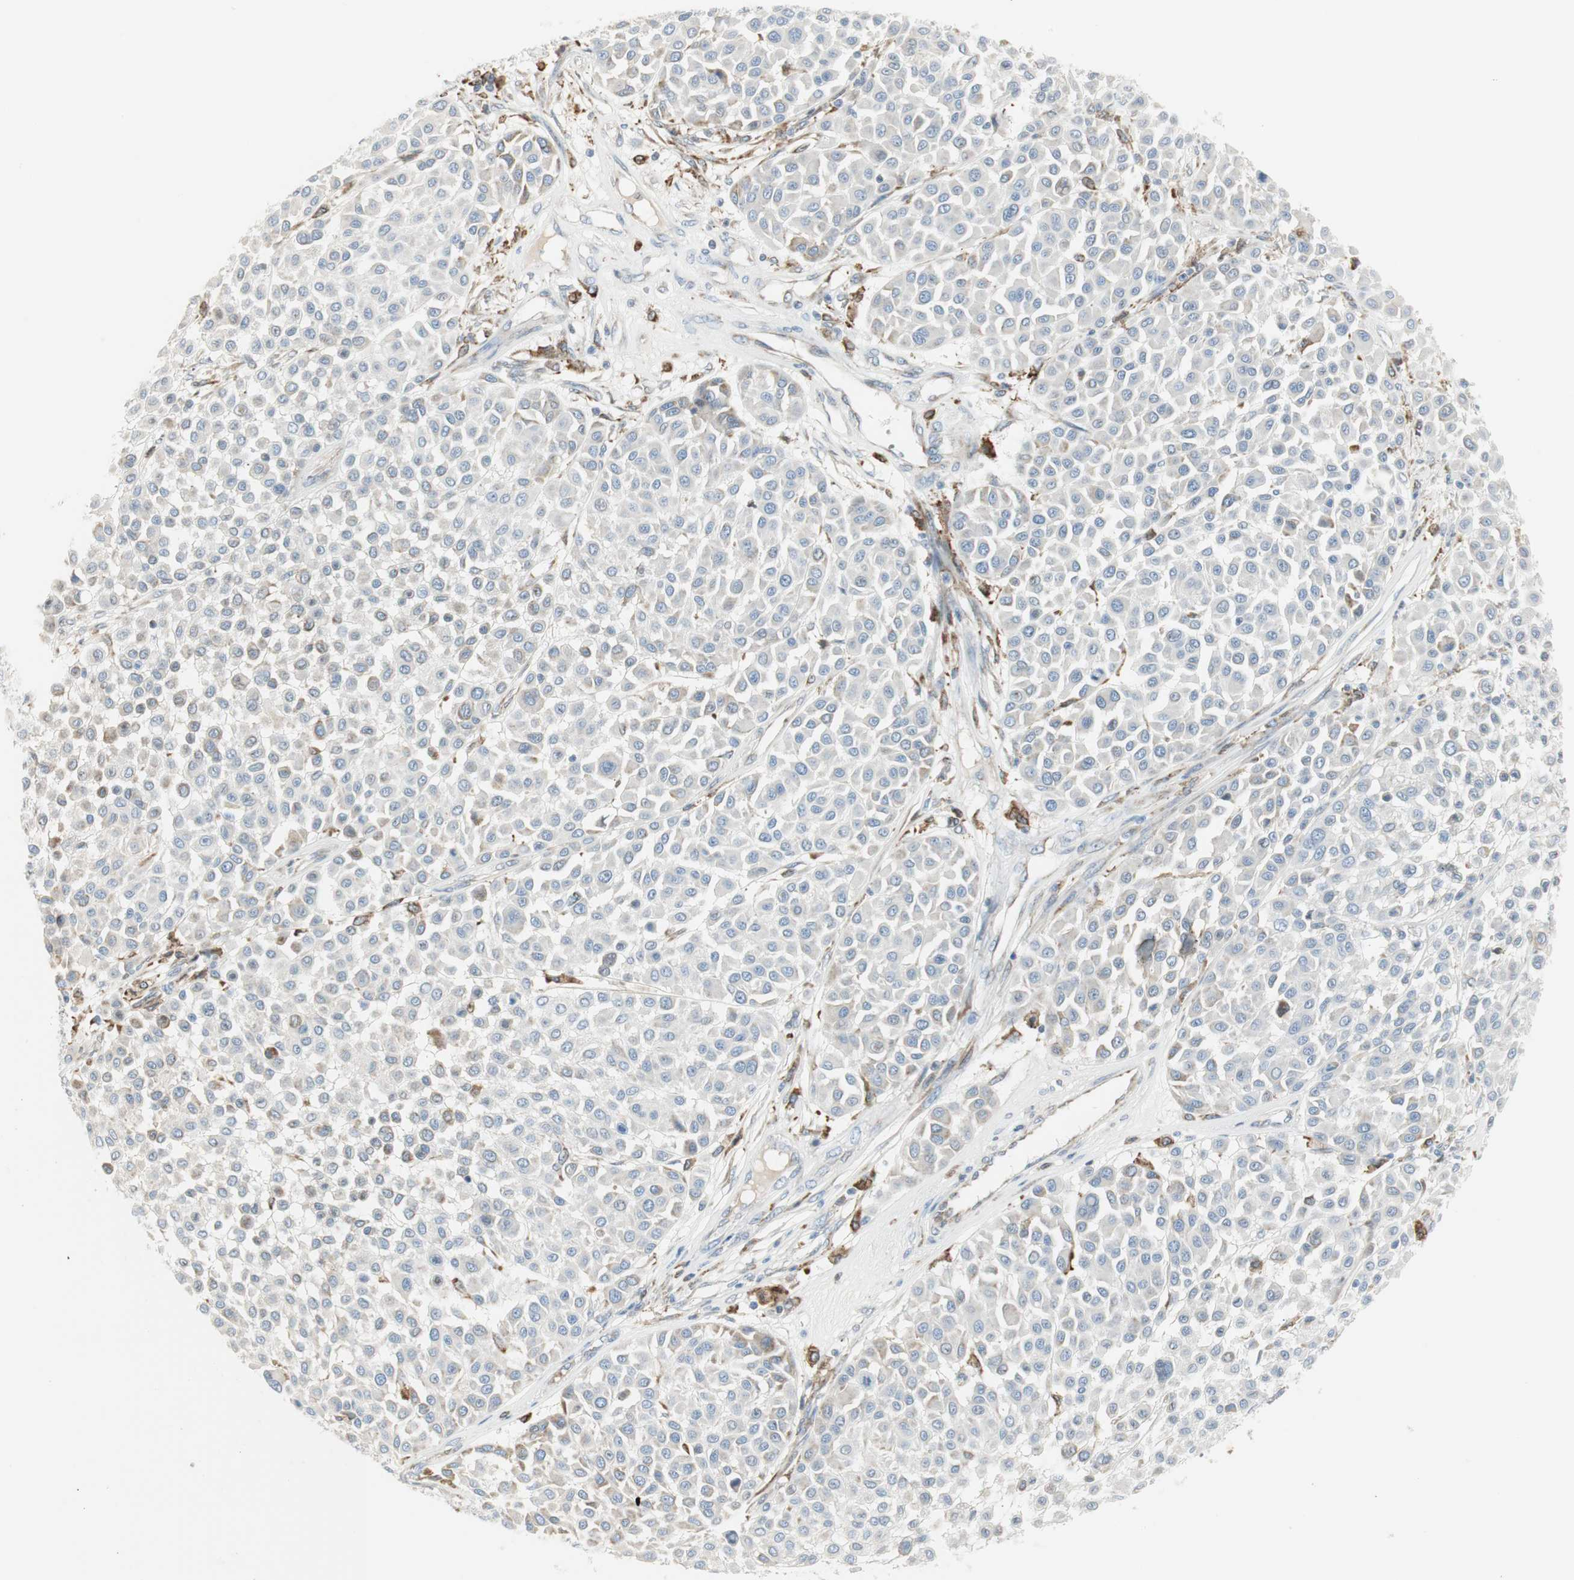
{"staining": {"intensity": "negative", "quantity": "none", "location": "none"}, "tissue": "melanoma", "cell_type": "Tumor cells", "image_type": "cancer", "snomed": [{"axis": "morphology", "description": "Malignant melanoma, Metastatic site"}, {"axis": "topography", "description": "Soft tissue"}], "caption": "DAB (3,3'-diaminobenzidine) immunohistochemical staining of human malignant melanoma (metastatic site) demonstrates no significant positivity in tumor cells. Brightfield microscopy of immunohistochemistry stained with DAB (3,3'-diaminobenzidine) (brown) and hematoxylin (blue), captured at high magnification.", "gene": "TNFSF11", "patient": {"sex": "male", "age": 41}}